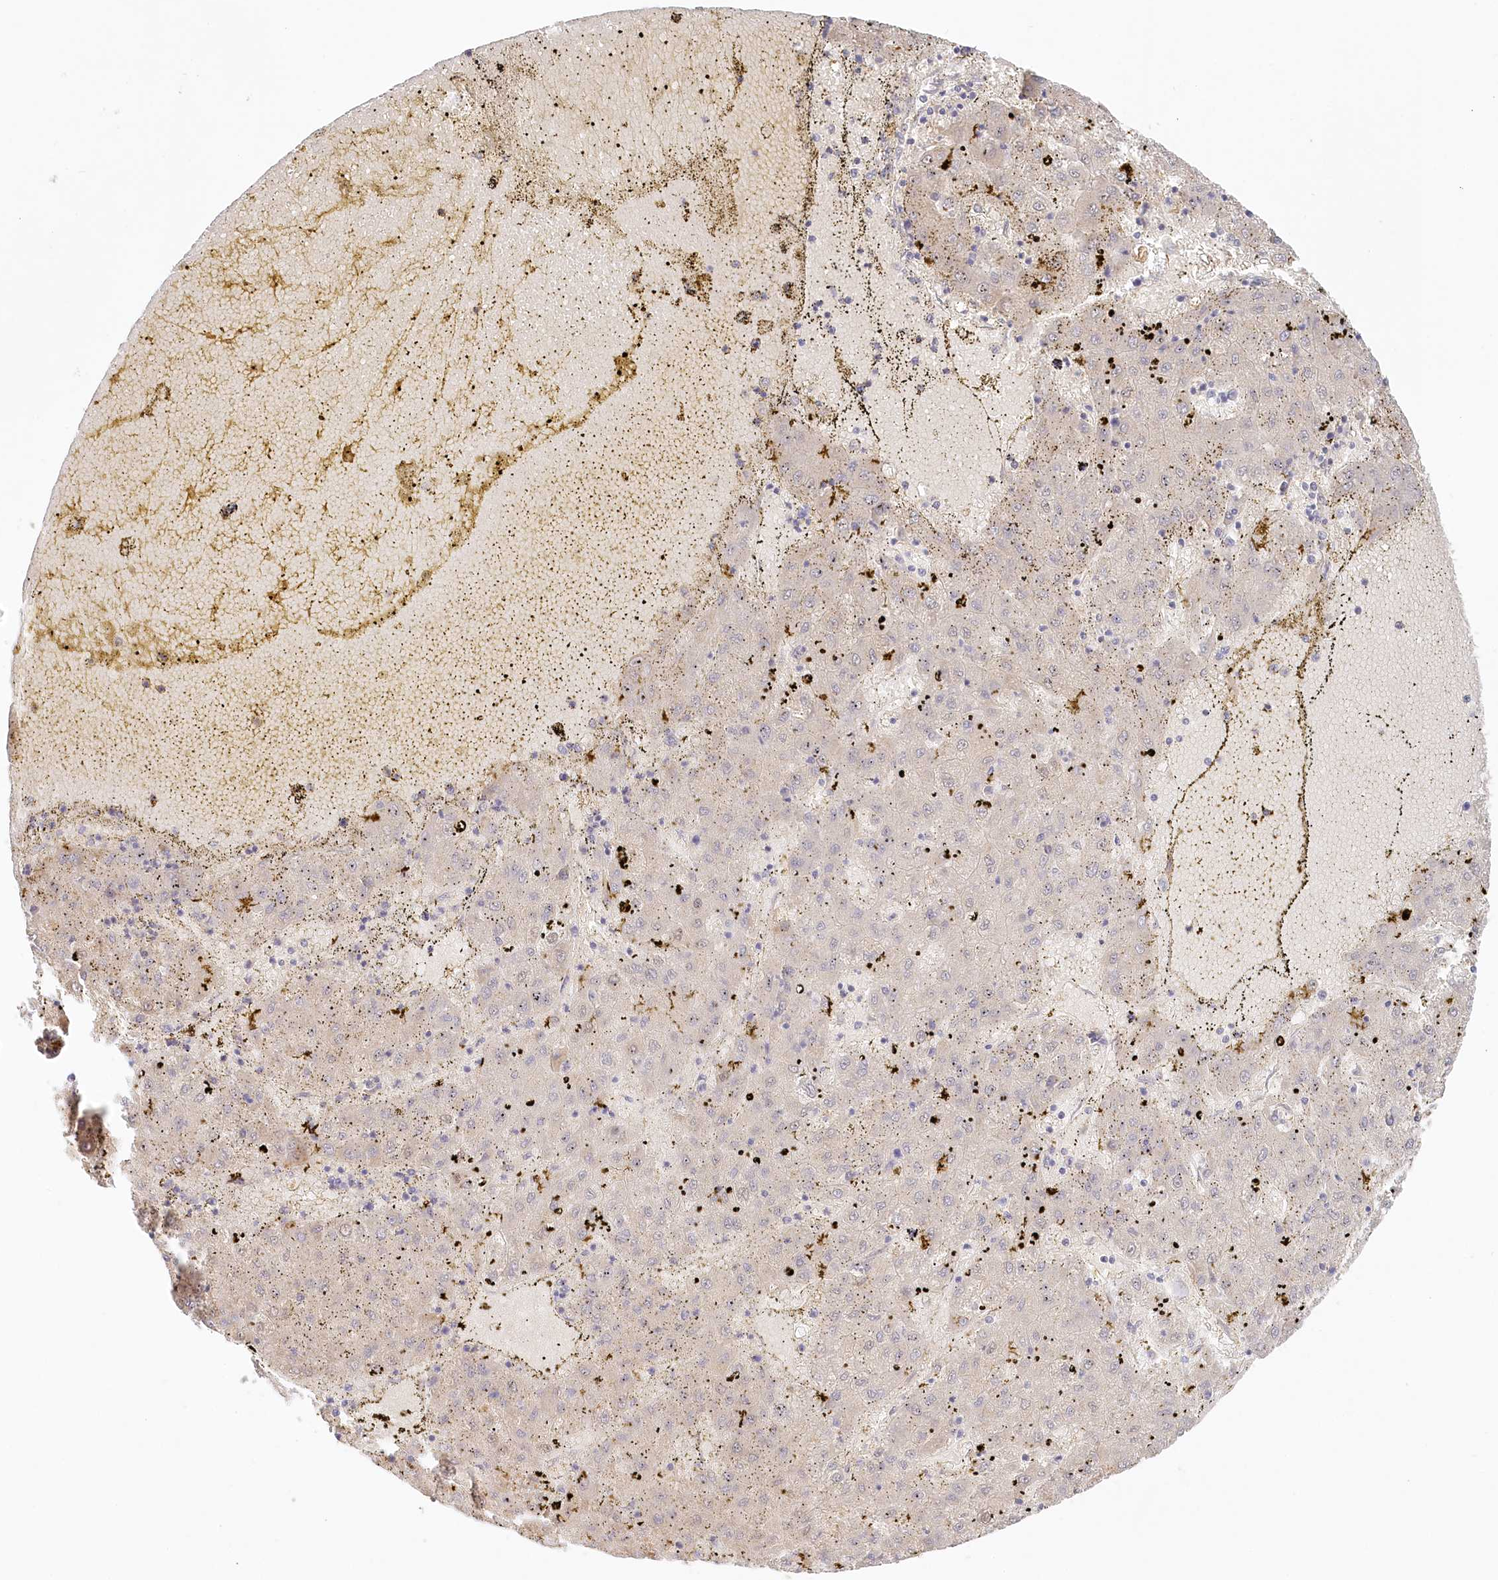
{"staining": {"intensity": "negative", "quantity": "none", "location": "none"}, "tissue": "liver cancer", "cell_type": "Tumor cells", "image_type": "cancer", "snomed": [{"axis": "morphology", "description": "Carcinoma, Hepatocellular, NOS"}, {"axis": "topography", "description": "Liver"}], "caption": "Protein analysis of liver hepatocellular carcinoma demonstrates no significant expression in tumor cells.", "gene": "VSIG1", "patient": {"sex": "male", "age": 72}}